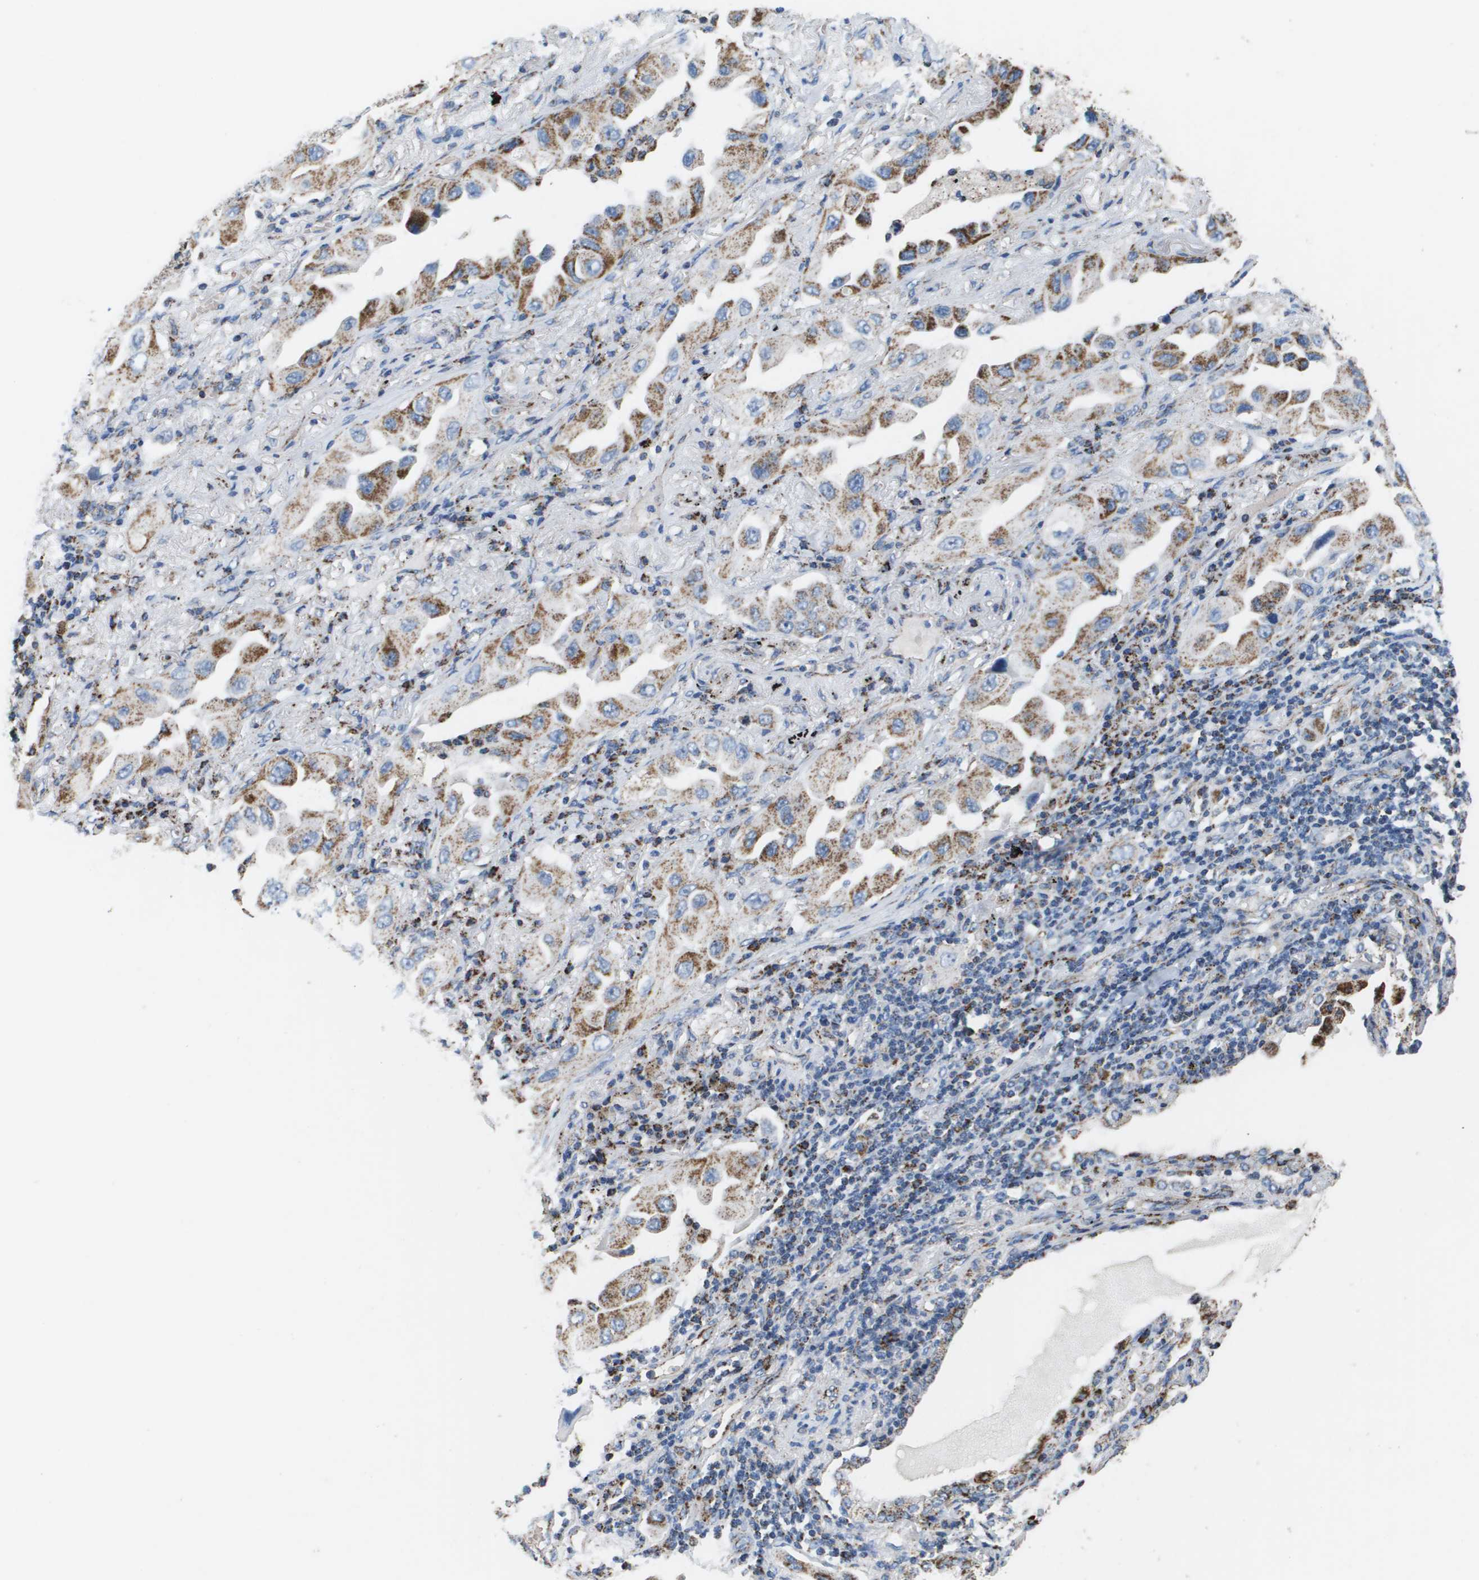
{"staining": {"intensity": "strong", "quantity": ">75%", "location": "cytoplasmic/membranous"}, "tissue": "lung cancer", "cell_type": "Tumor cells", "image_type": "cancer", "snomed": [{"axis": "morphology", "description": "Adenocarcinoma, NOS"}, {"axis": "topography", "description": "Lung"}], "caption": "Strong cytoplasmic/membranous staining is identified in about >75% of tumor cells in lung cancer.", "gene": "ATP5F1B", "patient": {"sex": "female", "age": 65}}